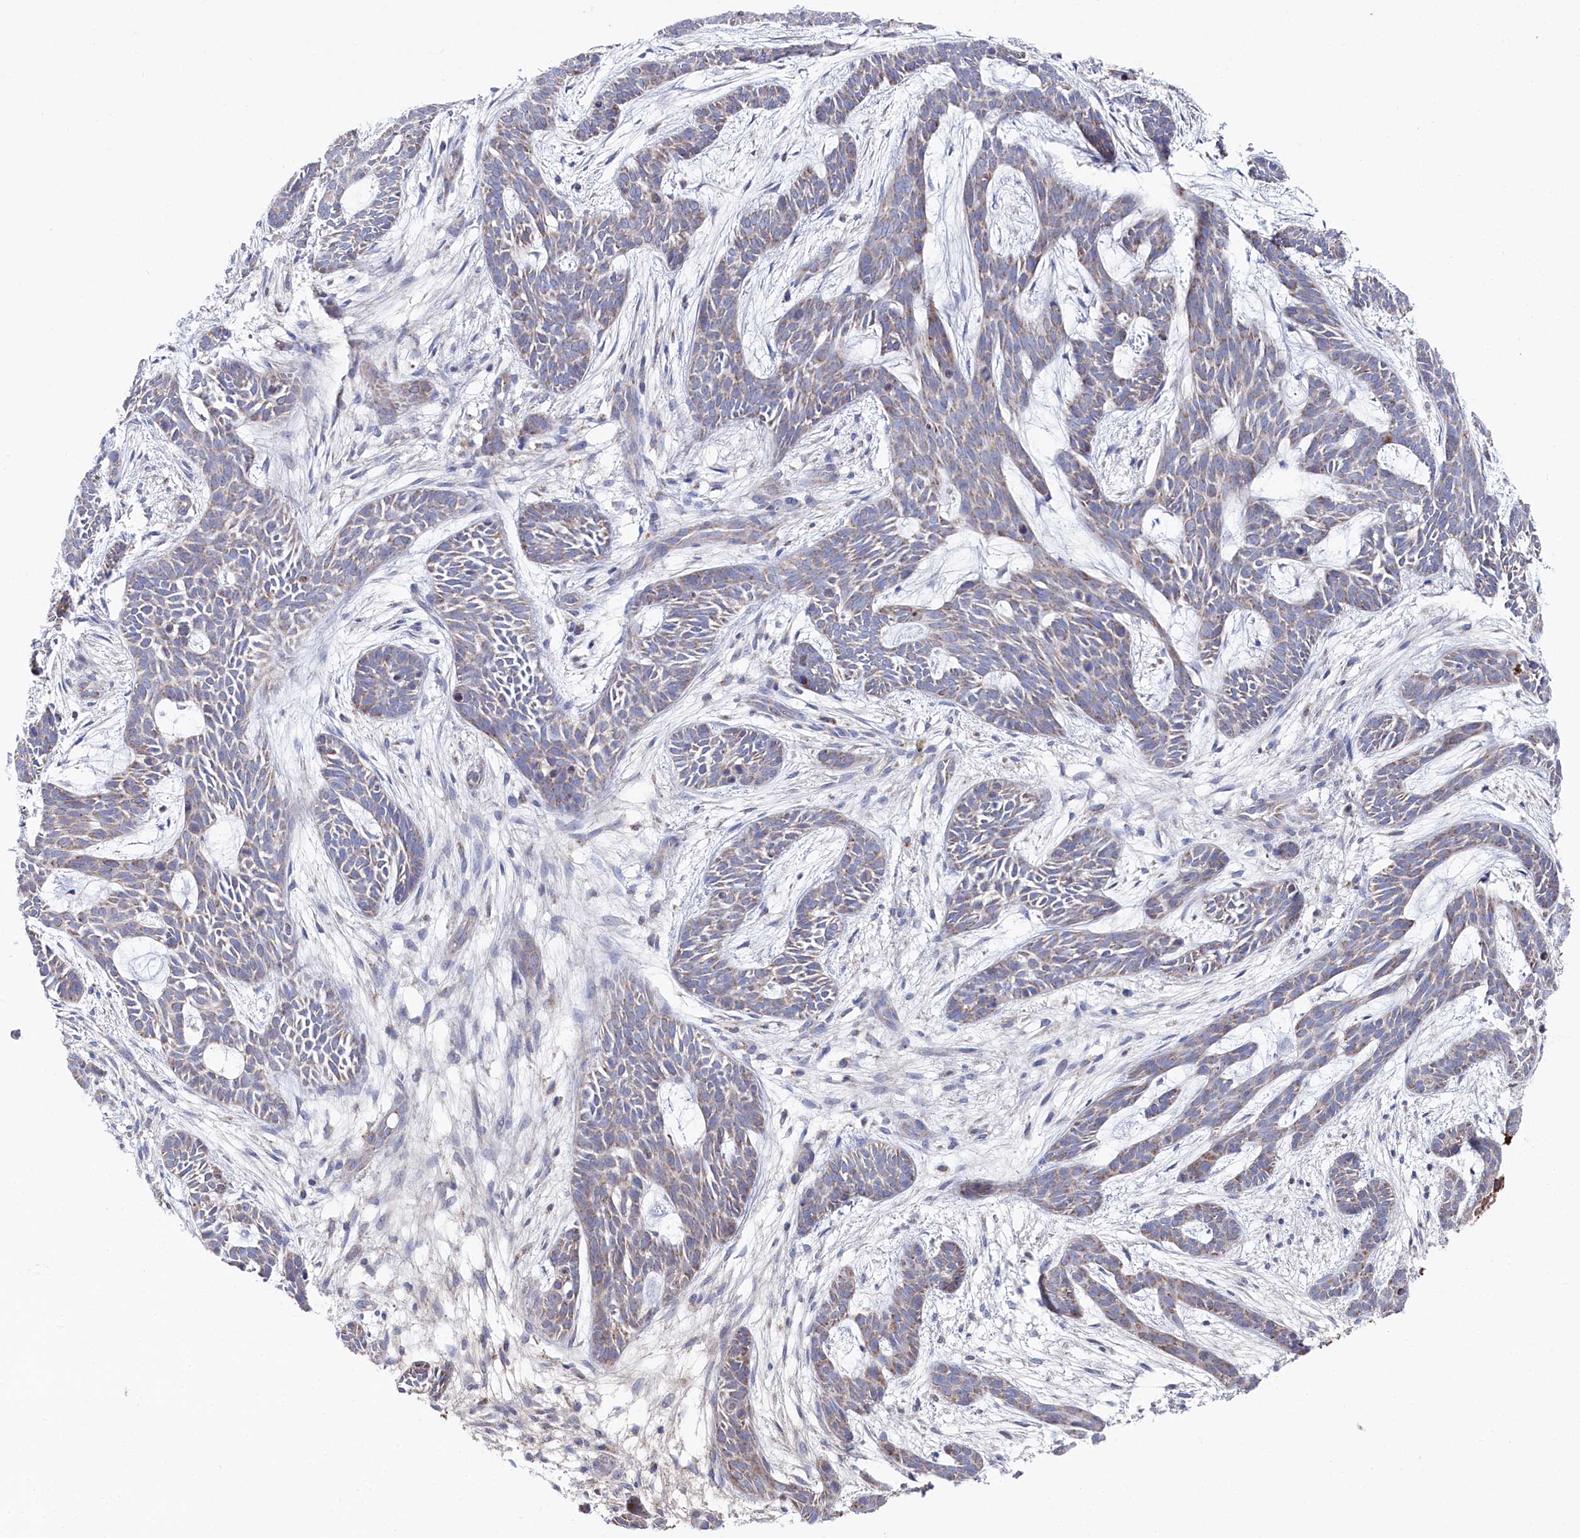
{"staining": {"intensity": "weak", "quantity": "<25%", "location": "cytoplasmic/membranous"}, "tissue": "skin cancer", "cell_type": "Tumor cells", "image_type": "cancer", "snomed": [{"axis": "morphology", "description": "Basal cell carcinoma"}, {"axis": "topography", "description": "Skin"}], "caption": "The photomicrograph shows no staining of tumor cells in skin basal cell carcinoma.", "gene": "GLS2", "patient": {"sex": "male", "age": 89}}